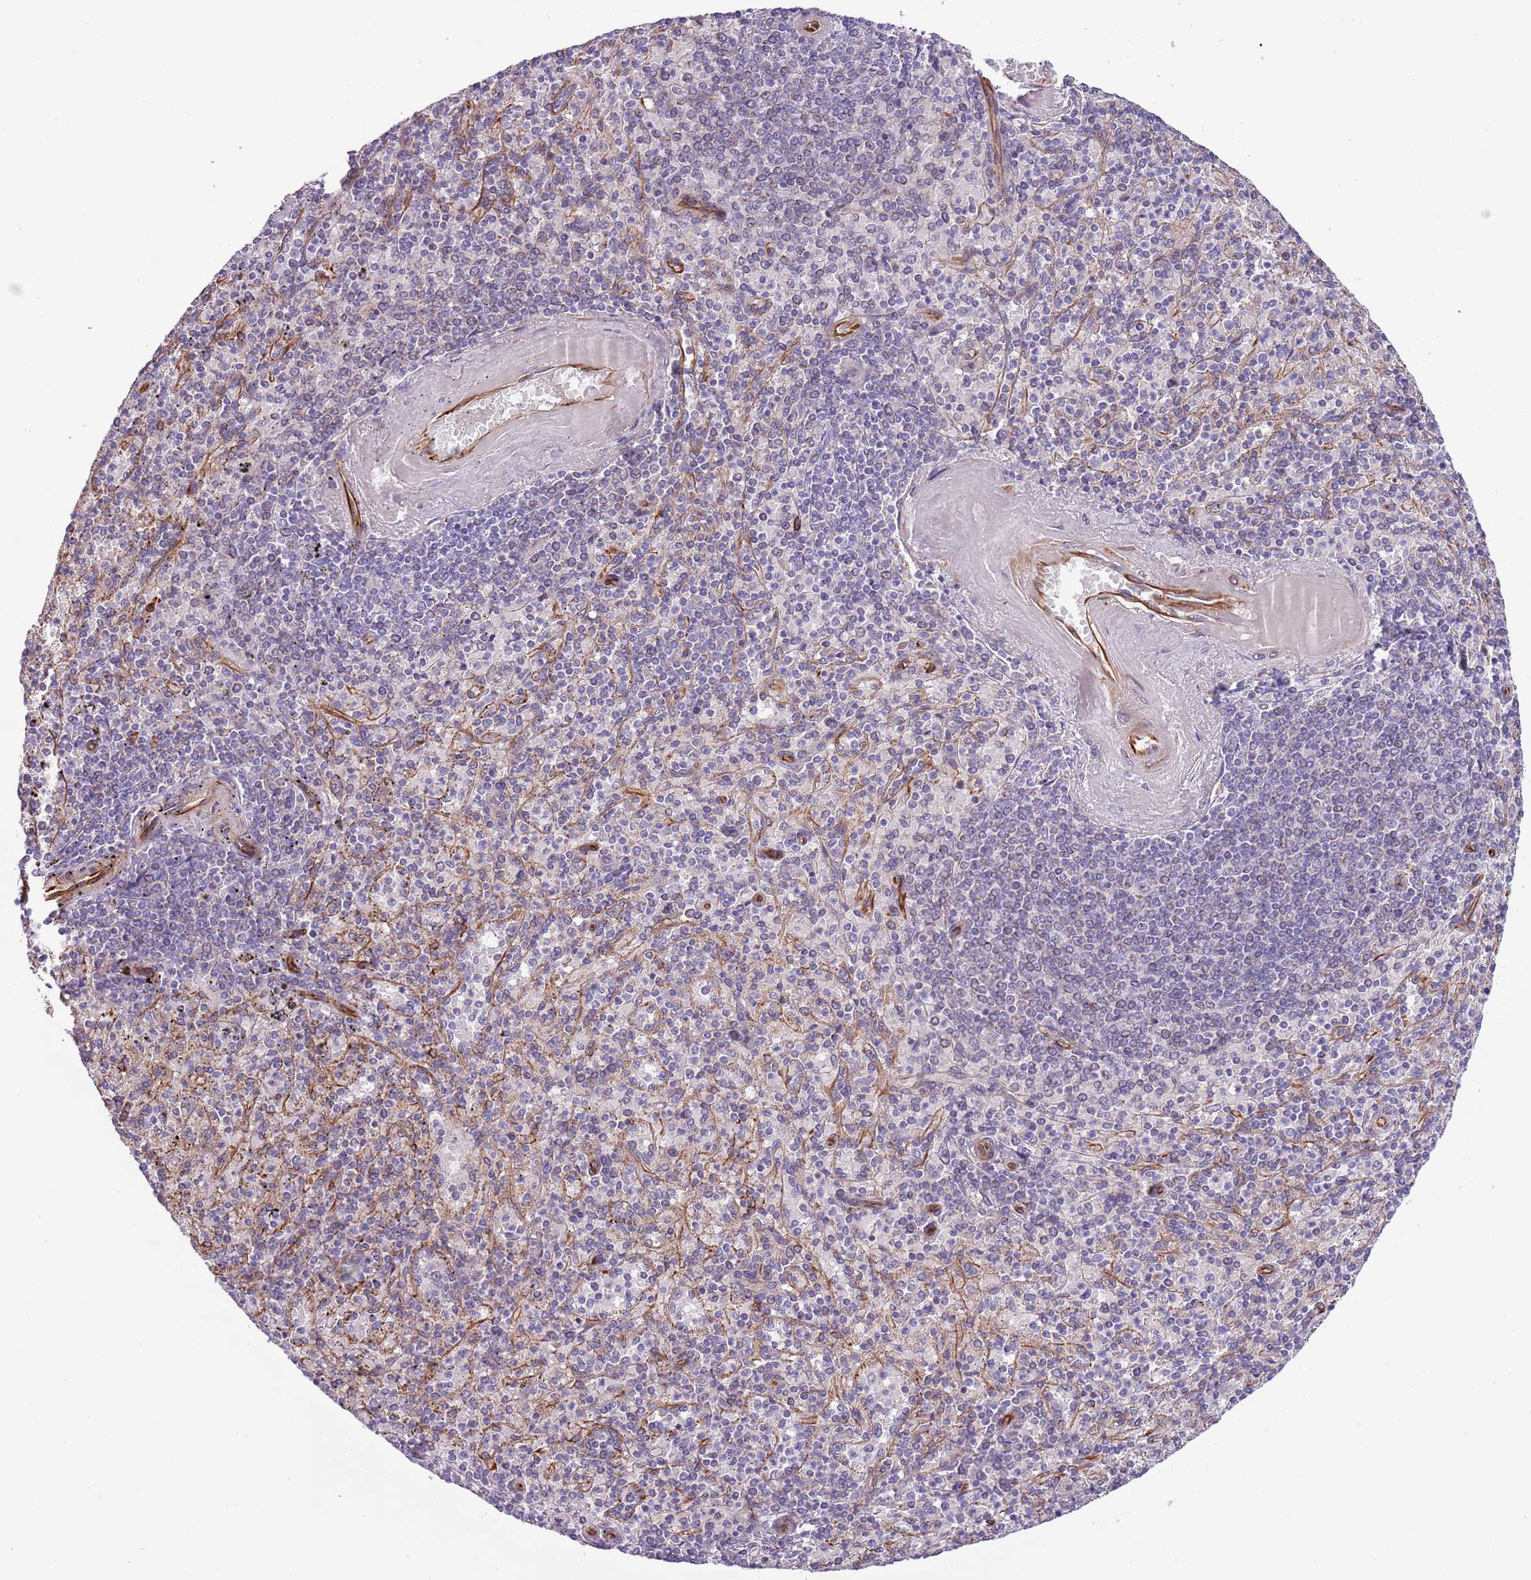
{"staining": {"intensity": "negative", "quantity": "none", "location": "none"}, "tissue": "spleen", "cell_type": "Cells in red pulp", "image_type": "normal", "snomed": [{"axis": "morphology", "description": "Normal tissue, NOS"}, {"axis": "topography", "description": "Spleen"}], "caption": "An image of spleen stained for a protein shows no brown staining in cells in red pulp. (DAB IHC visualized using brightfield microscopy, high magnification).", "gene": "GAS2L3", "patient": {"sex": "male", "age": 82}}